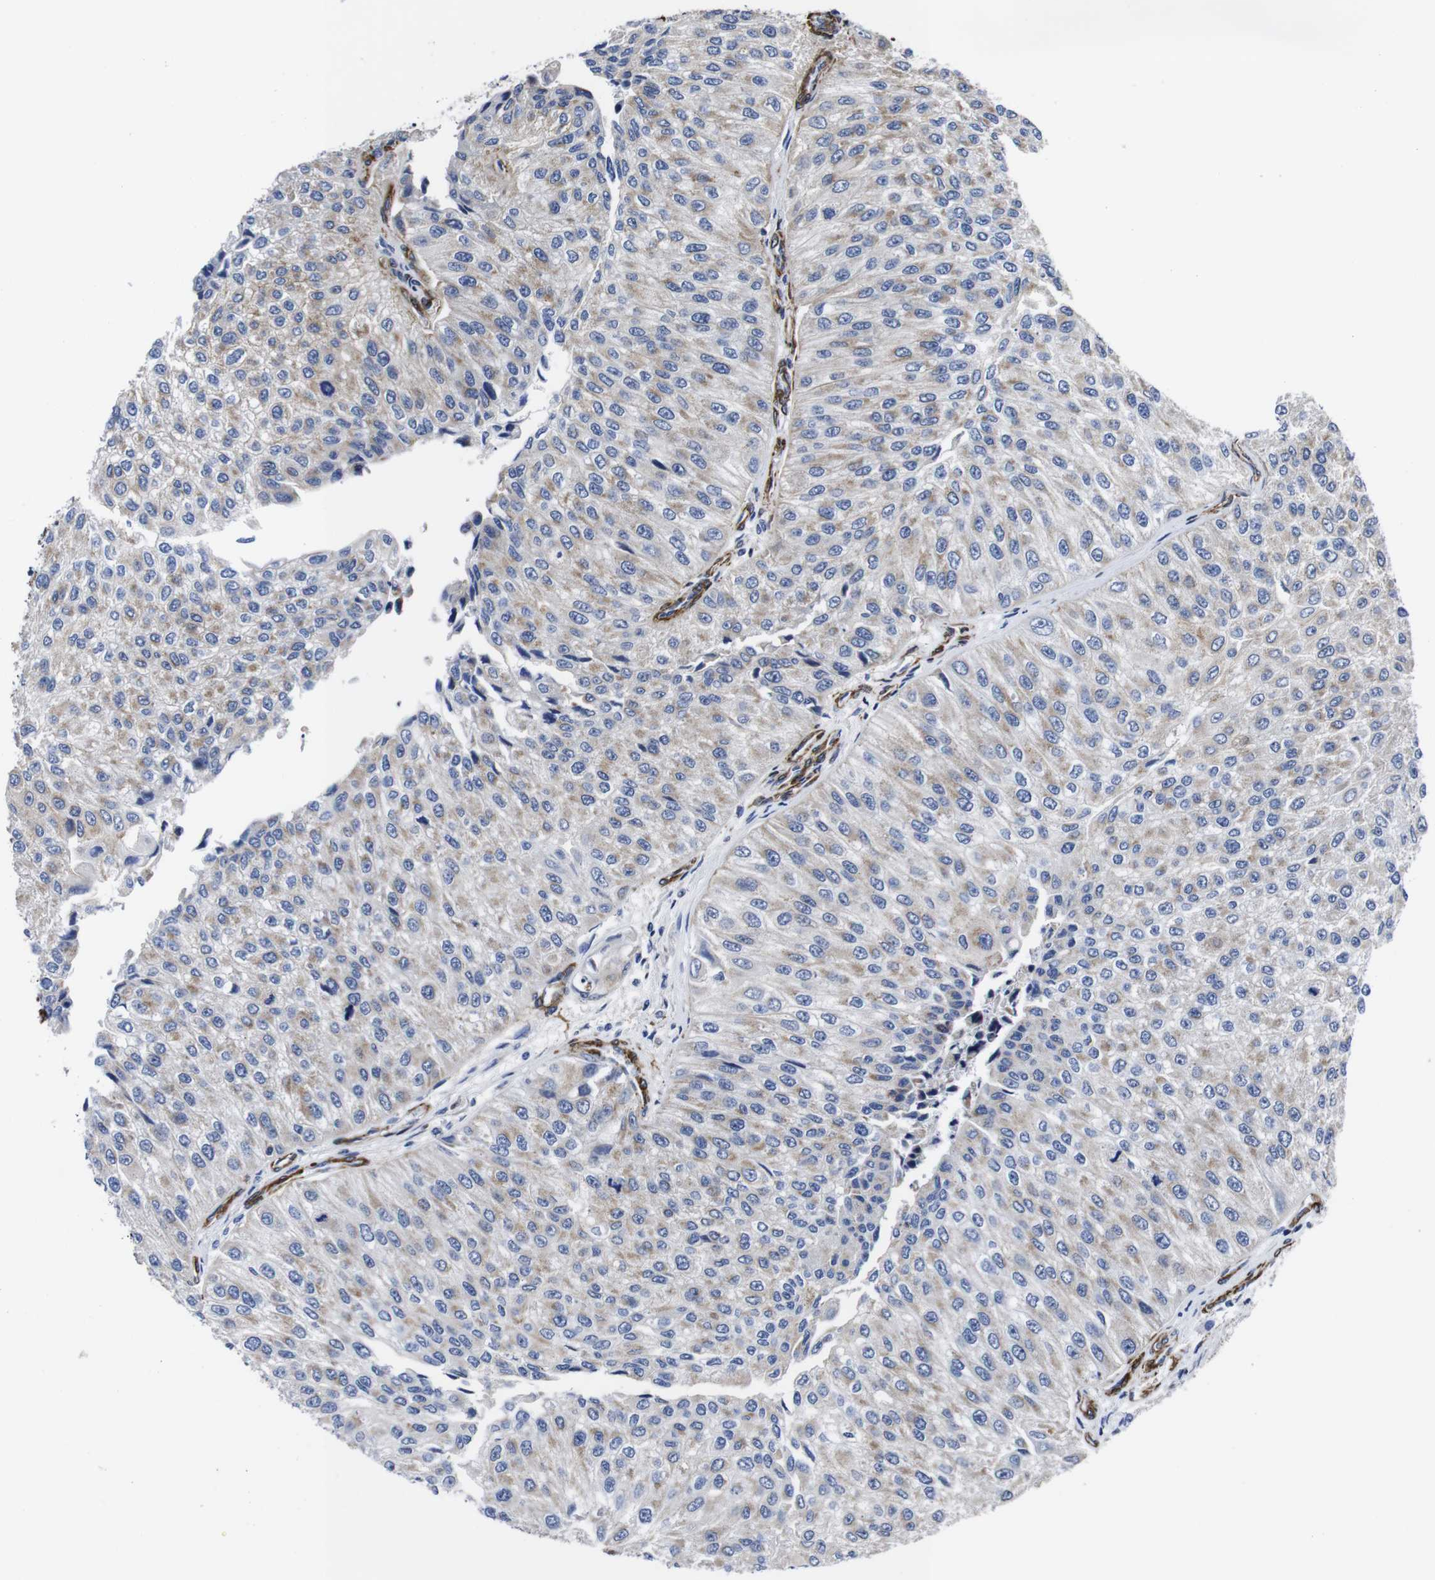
{"staining": {"intensity": "weak", "quantity": ">75%", "location": "cytoplasmic/membranous"}, "tissue": "urothelial cancer", "cell_type": "Tumor cells", "image_type": "cancer", "snomed": [{"axis": "morphology", "description": "Urothelial carcinoma, High grade"}, {"axis": "topography", "description": "Kidney"}, {"axis": "topography", "description": "Urinary bladder"}], "caption": "Protein expression analysis of human urothelial cancer reveals weak cytoplasmic/membranous staining in approximately >75% of tumor cells.", "gene": "WNT10A", "patient": {"sex": "male", "age": 77}}